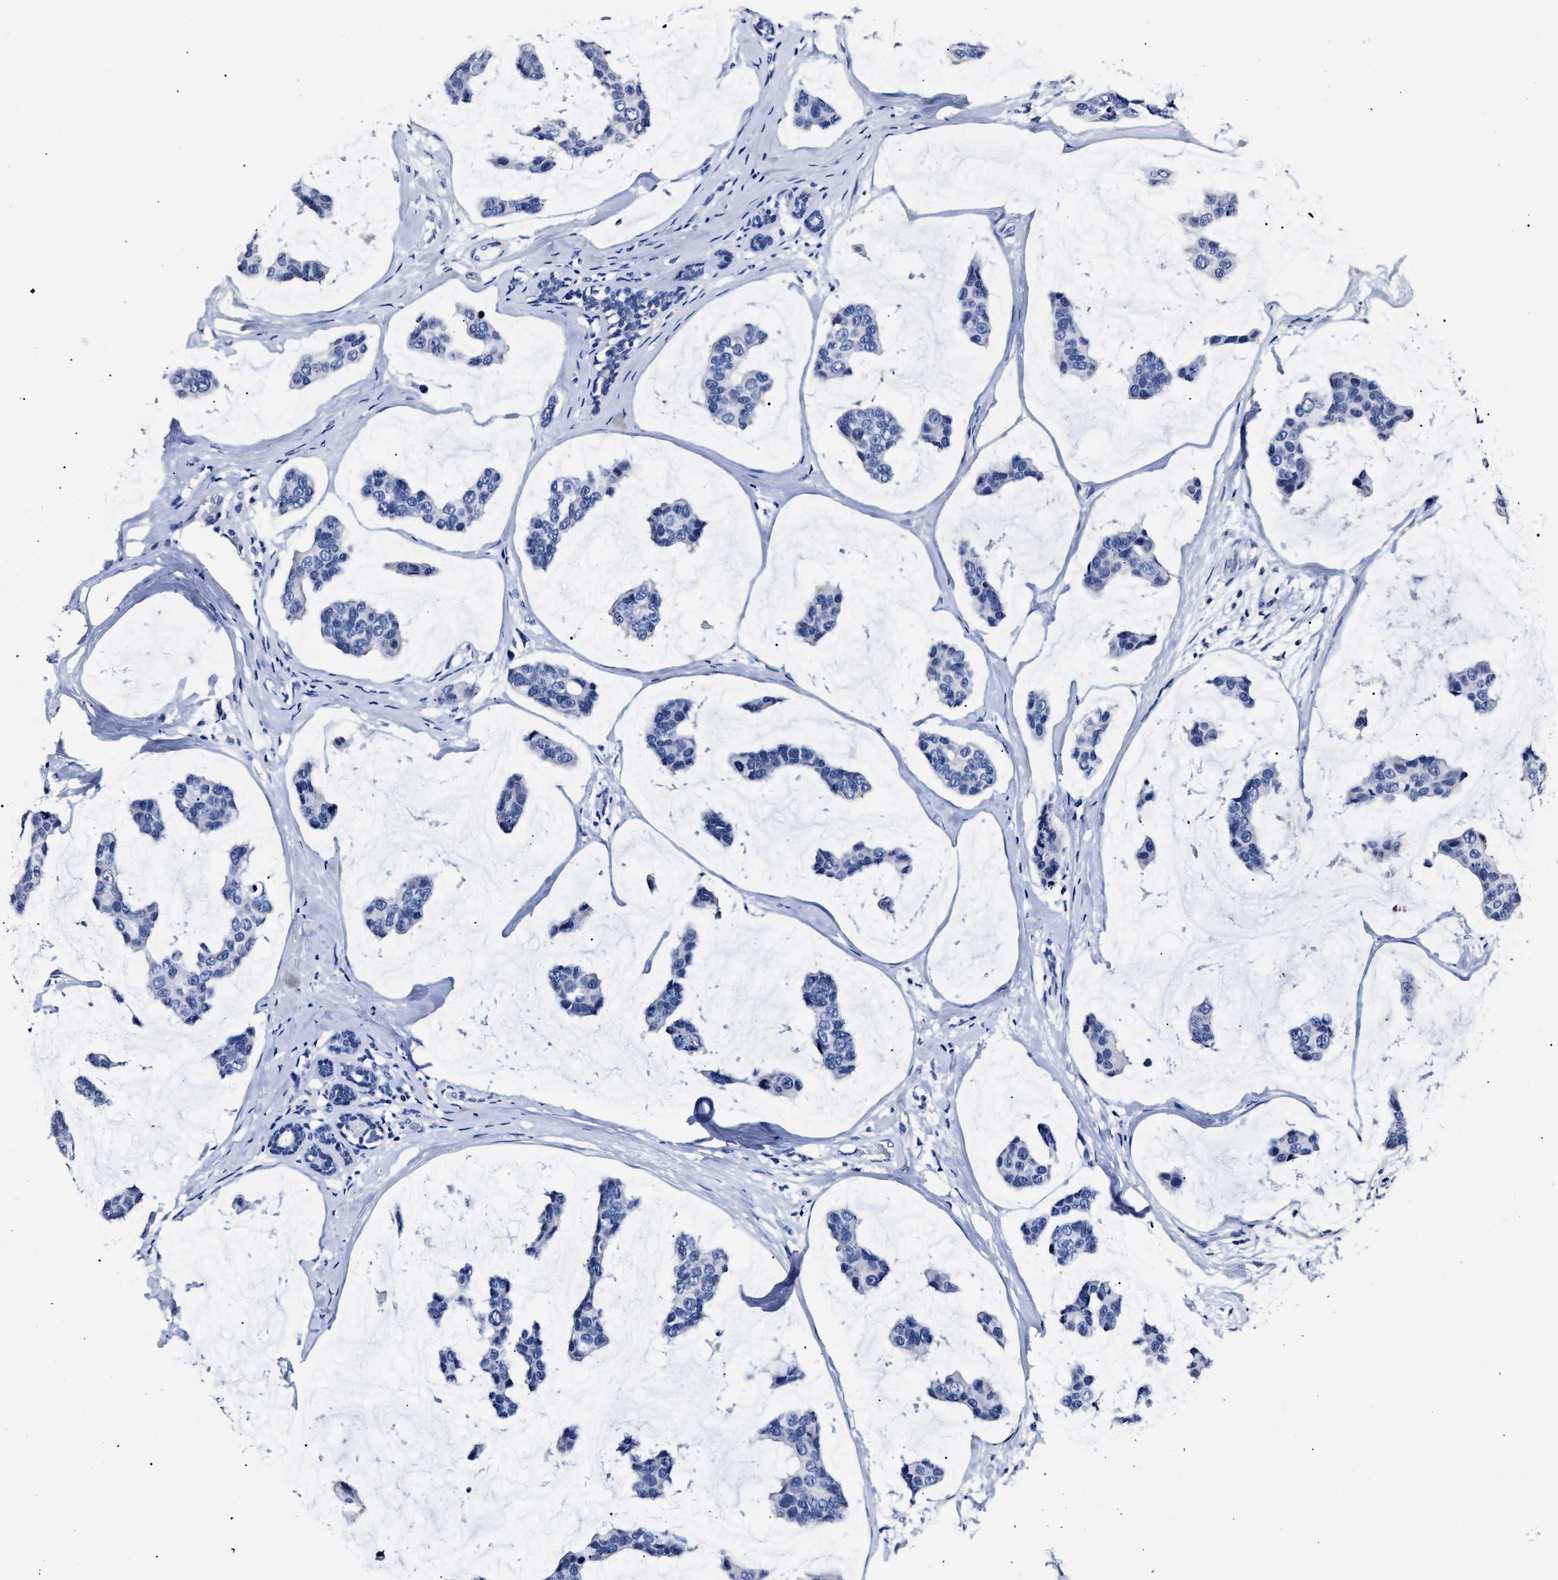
{"staining": {"intensity": "negative", "quantity": "none", "location": "none"}, "tissue": "breast cancer", "cell_type": "Tumor cells", "image_type": "cancer", "snomed": [{"axis": "morphology", "description": "Normal tissue, NOS"}, {"axis": "morphology", "description": "Duct carcinoma"}, {"axis": "topography", "description": "Breast"}], "caption": "Immunohistochemistry image of neoplastic tissue: intraductal carcinoma (breast) stained with DAB (3,3'-diaminobenzidine) reveals no significant protein staining in tumor cells. (Brightfield microscopy of DAB immunohistochemistry (IHC) at high magnification).", "gene": "ALPG", "patient": {"sex": "female", "age": 50}}